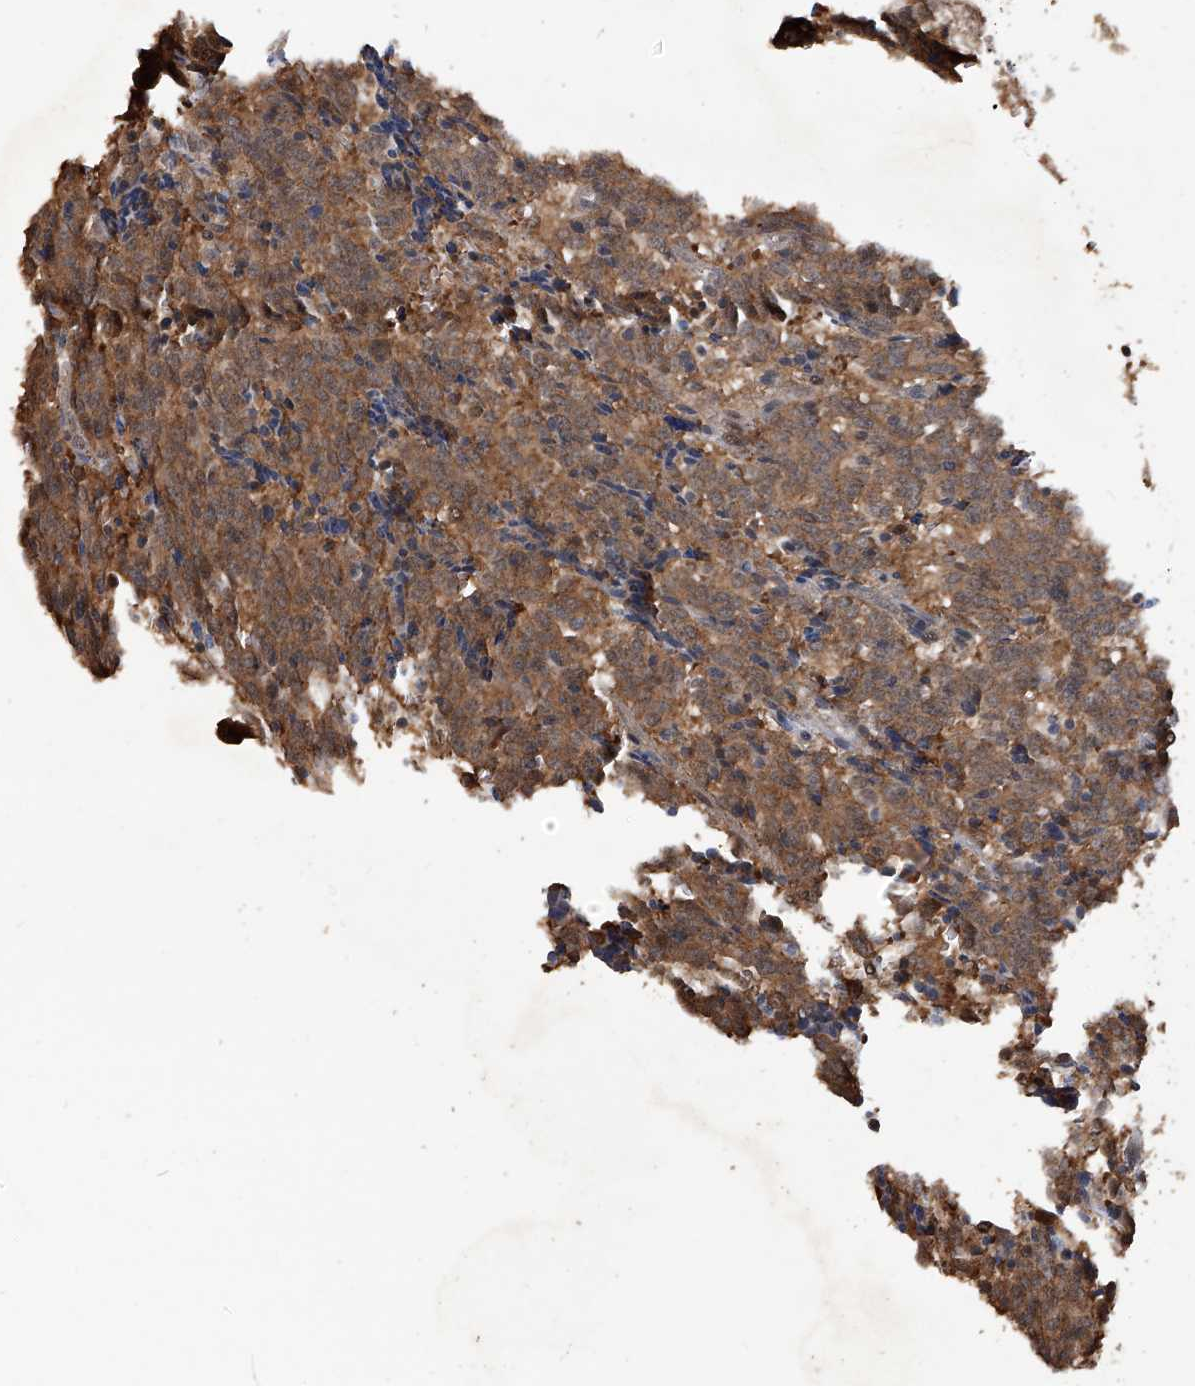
{"staining": {"intensity": "strong", "quantity": ">75%", "location": "cytoplasmic/membranous"}, "tissue": "carcinoid", "cell_type": "Tumor cells", "image_type": "cancer", "snomed": [{"axis": "morphology", "description": "Carcinoid, malignant, NOS"}, {"axis": "topography", "description": "Lung"}], "caption": "The micrograph demonstrates staining of malignant carcinoid, revealing strong cytoplasmic/membranous protein expression (brown color) within tumor cells.", "gene": "LYSMD4", "patient": {"sex": "female", "age": 46}}